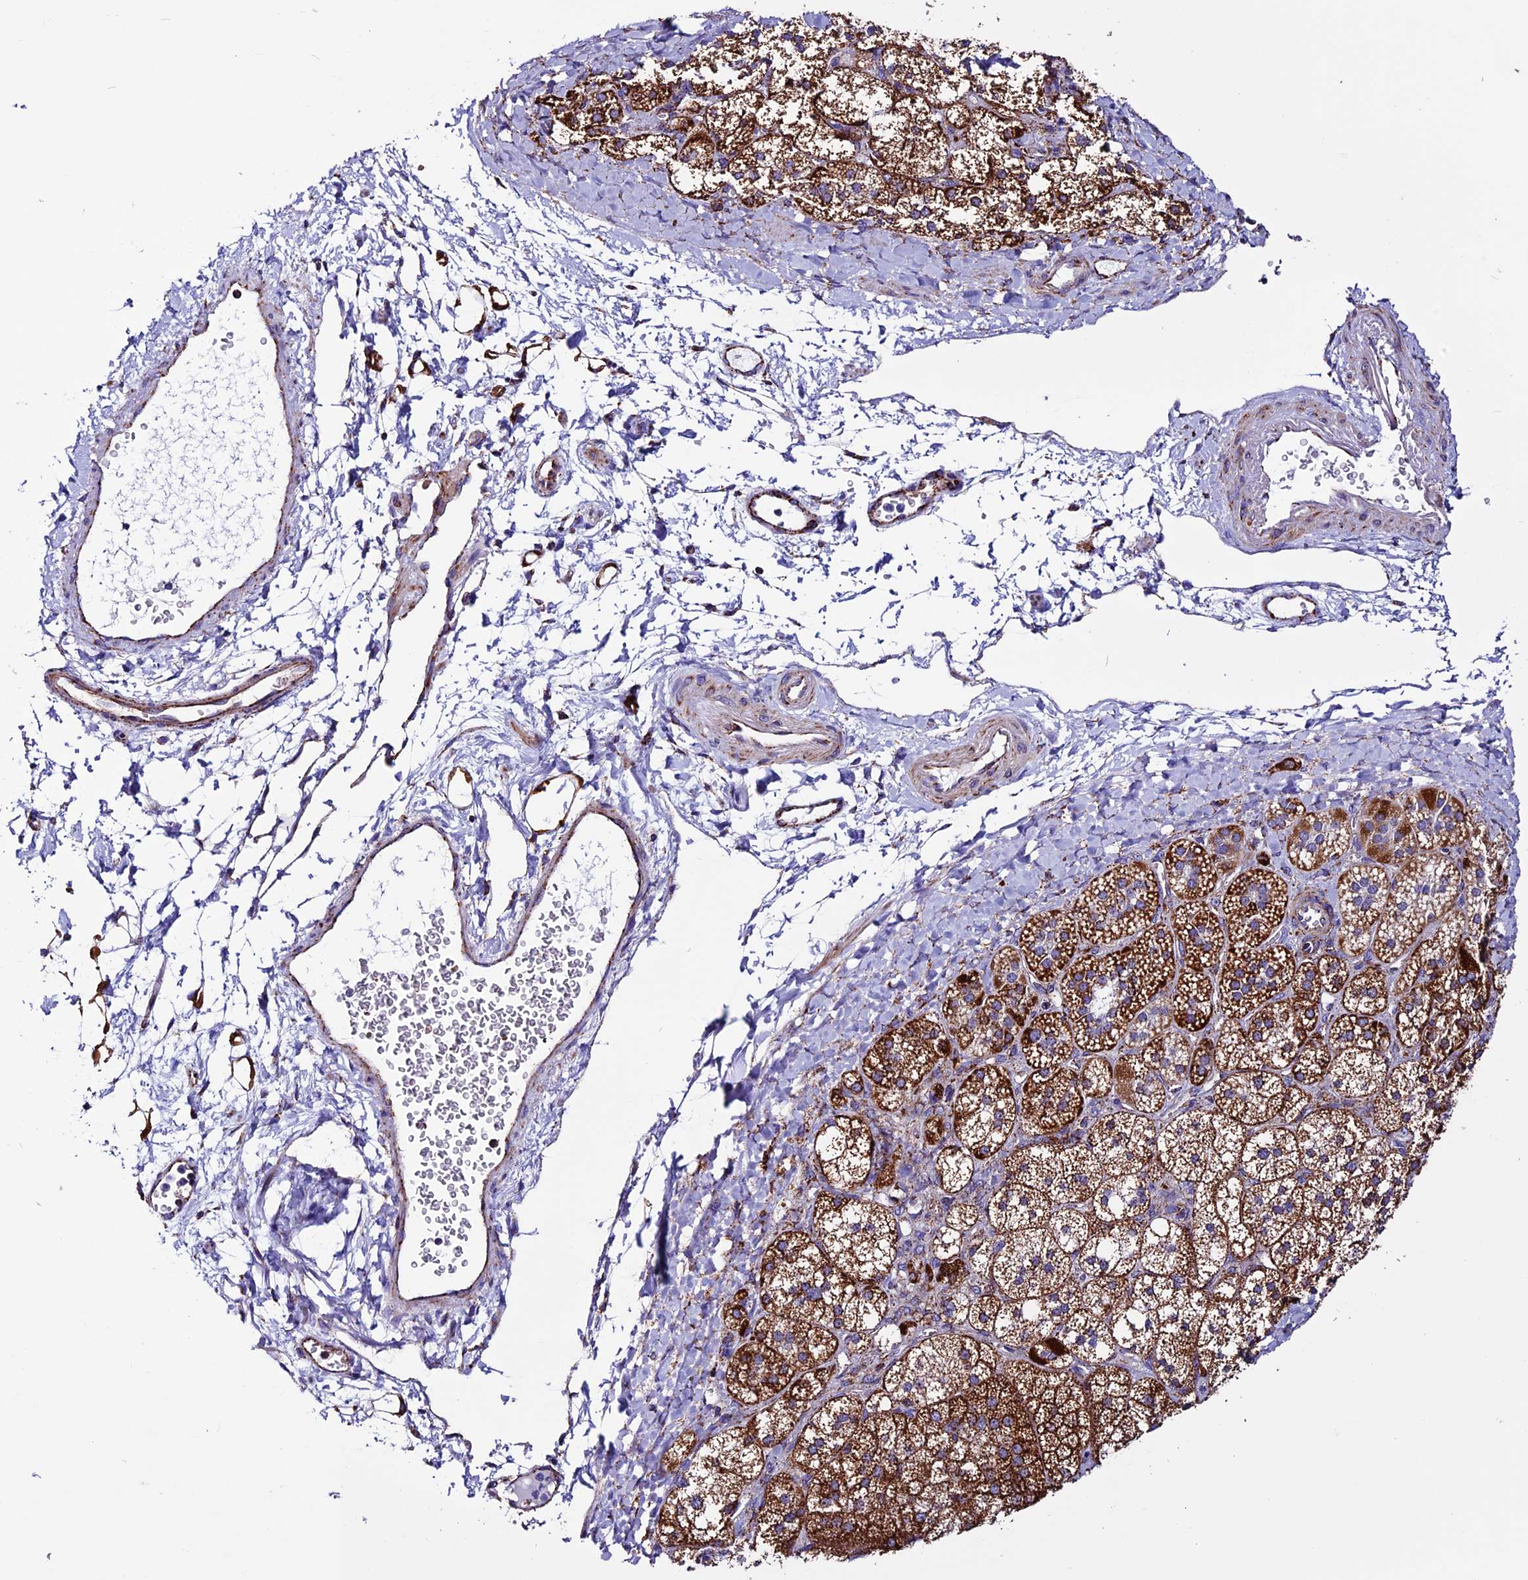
{"staining": {"intensity": "strong", "quantity": ">75%", "location": "cytoplasmic/membranous"}, "tissue": "adrenal gland", "cell_type": "Glandular cells", "image_type": "normal", "snomed": [{"axis": "morphology", "description": "Normal tissue, NOS"}, {"axis": "topography", "description": "Adrenal gland"}], "caption": "A brown stain labels strong cytoplasmic/membranous positivity of a protein in glandular cells of normal adrenal gland. The staining is performed using DAB brown chromogen to label protein expression. The nuclei are counter-stained blue using hematoxylin.", "gene": "CX3CL1", "patient": {"sex": "male", "age": 61}}